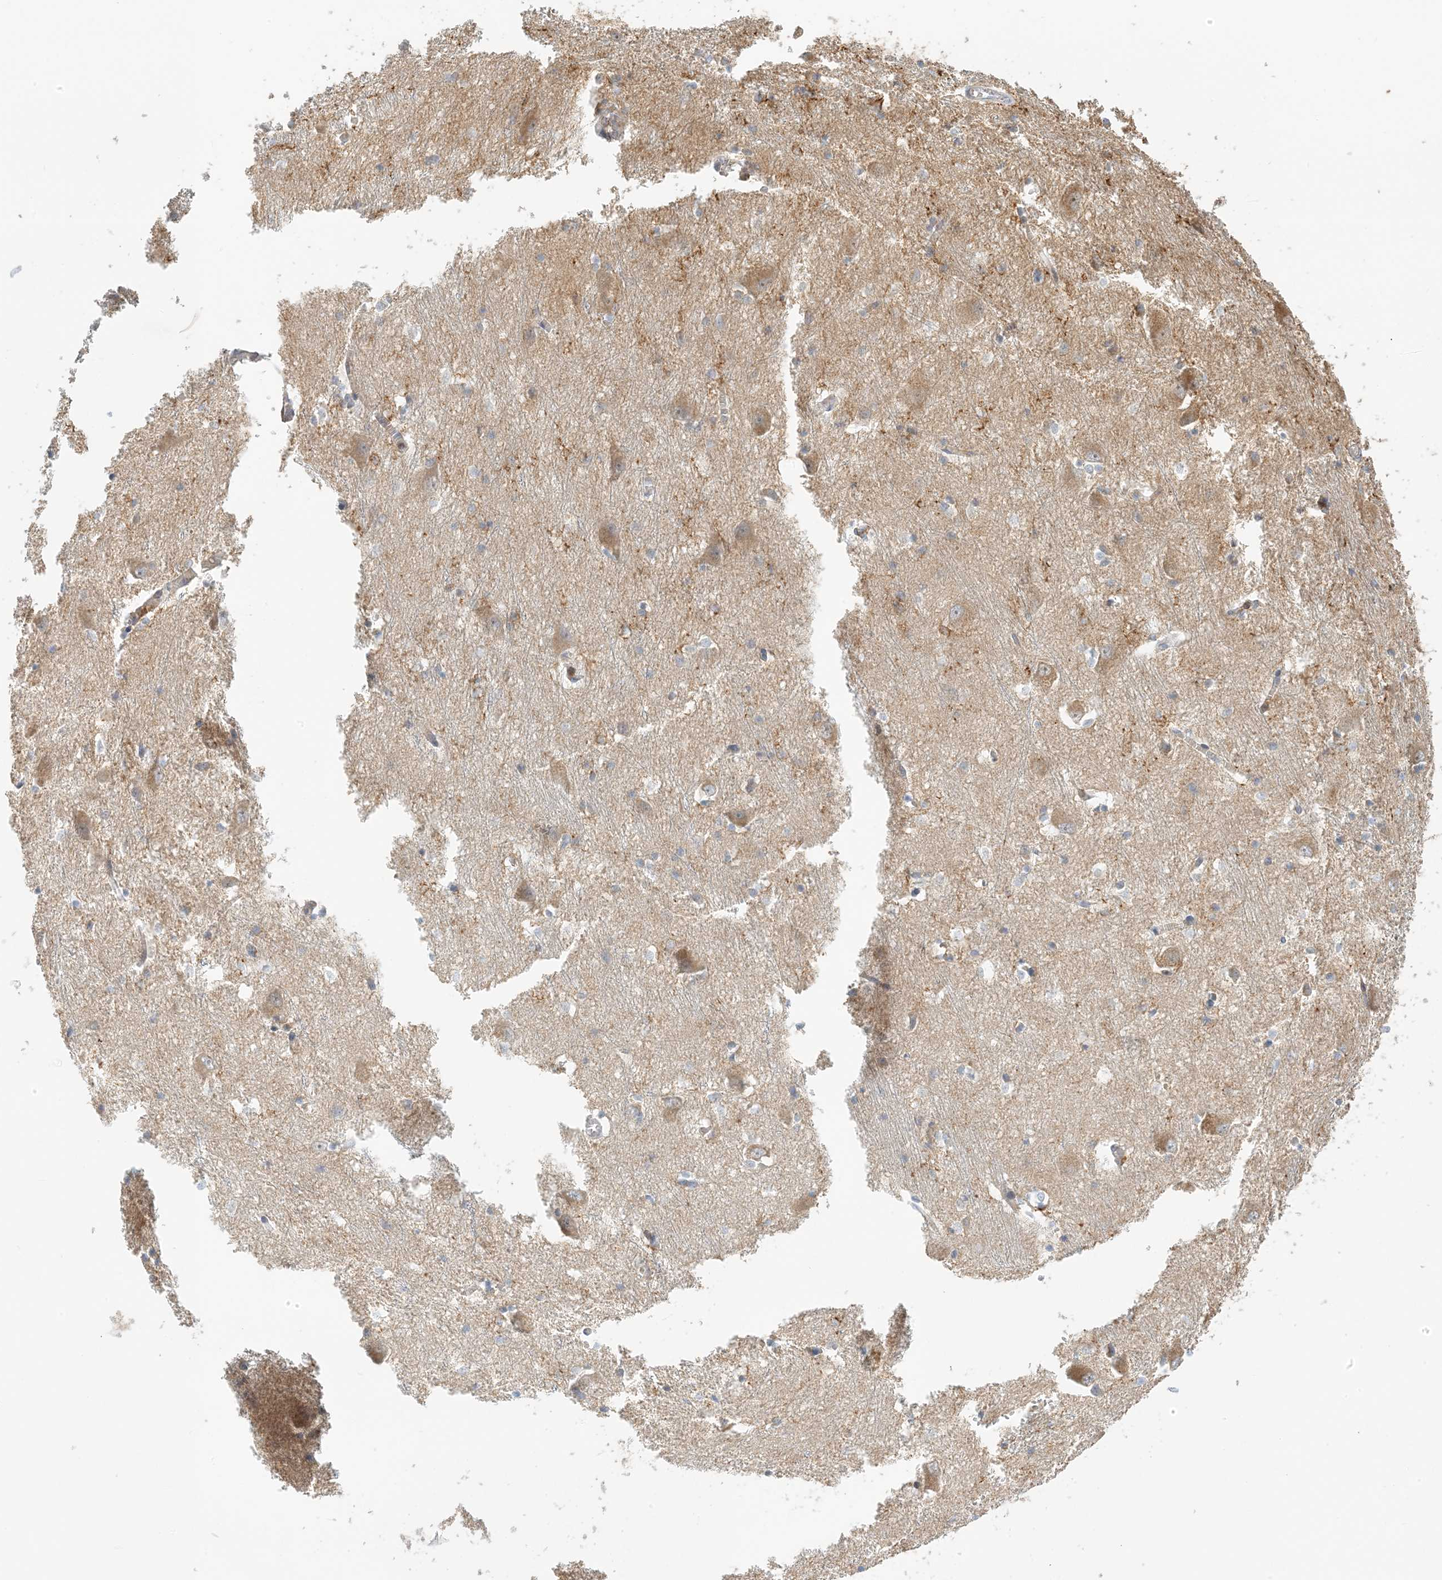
{"staining": {"intensity": "weak", "quantity": "<25%", "location": "cytoplasmic/membranous"}, "tissue": "caudate", "cell_type": "Glial cells", "image_type": "normal", "snomed": [{"axis": "morphology", "description": "Normal tissue, NOS"}, {"axis": "topography", "description": "Lateral ventricle wall"}], "caption": "Glial cells show no significant protein positivity in benign caudate.", "gene": "COLEC11", "patient": {"sex": "male", "age": 37}}